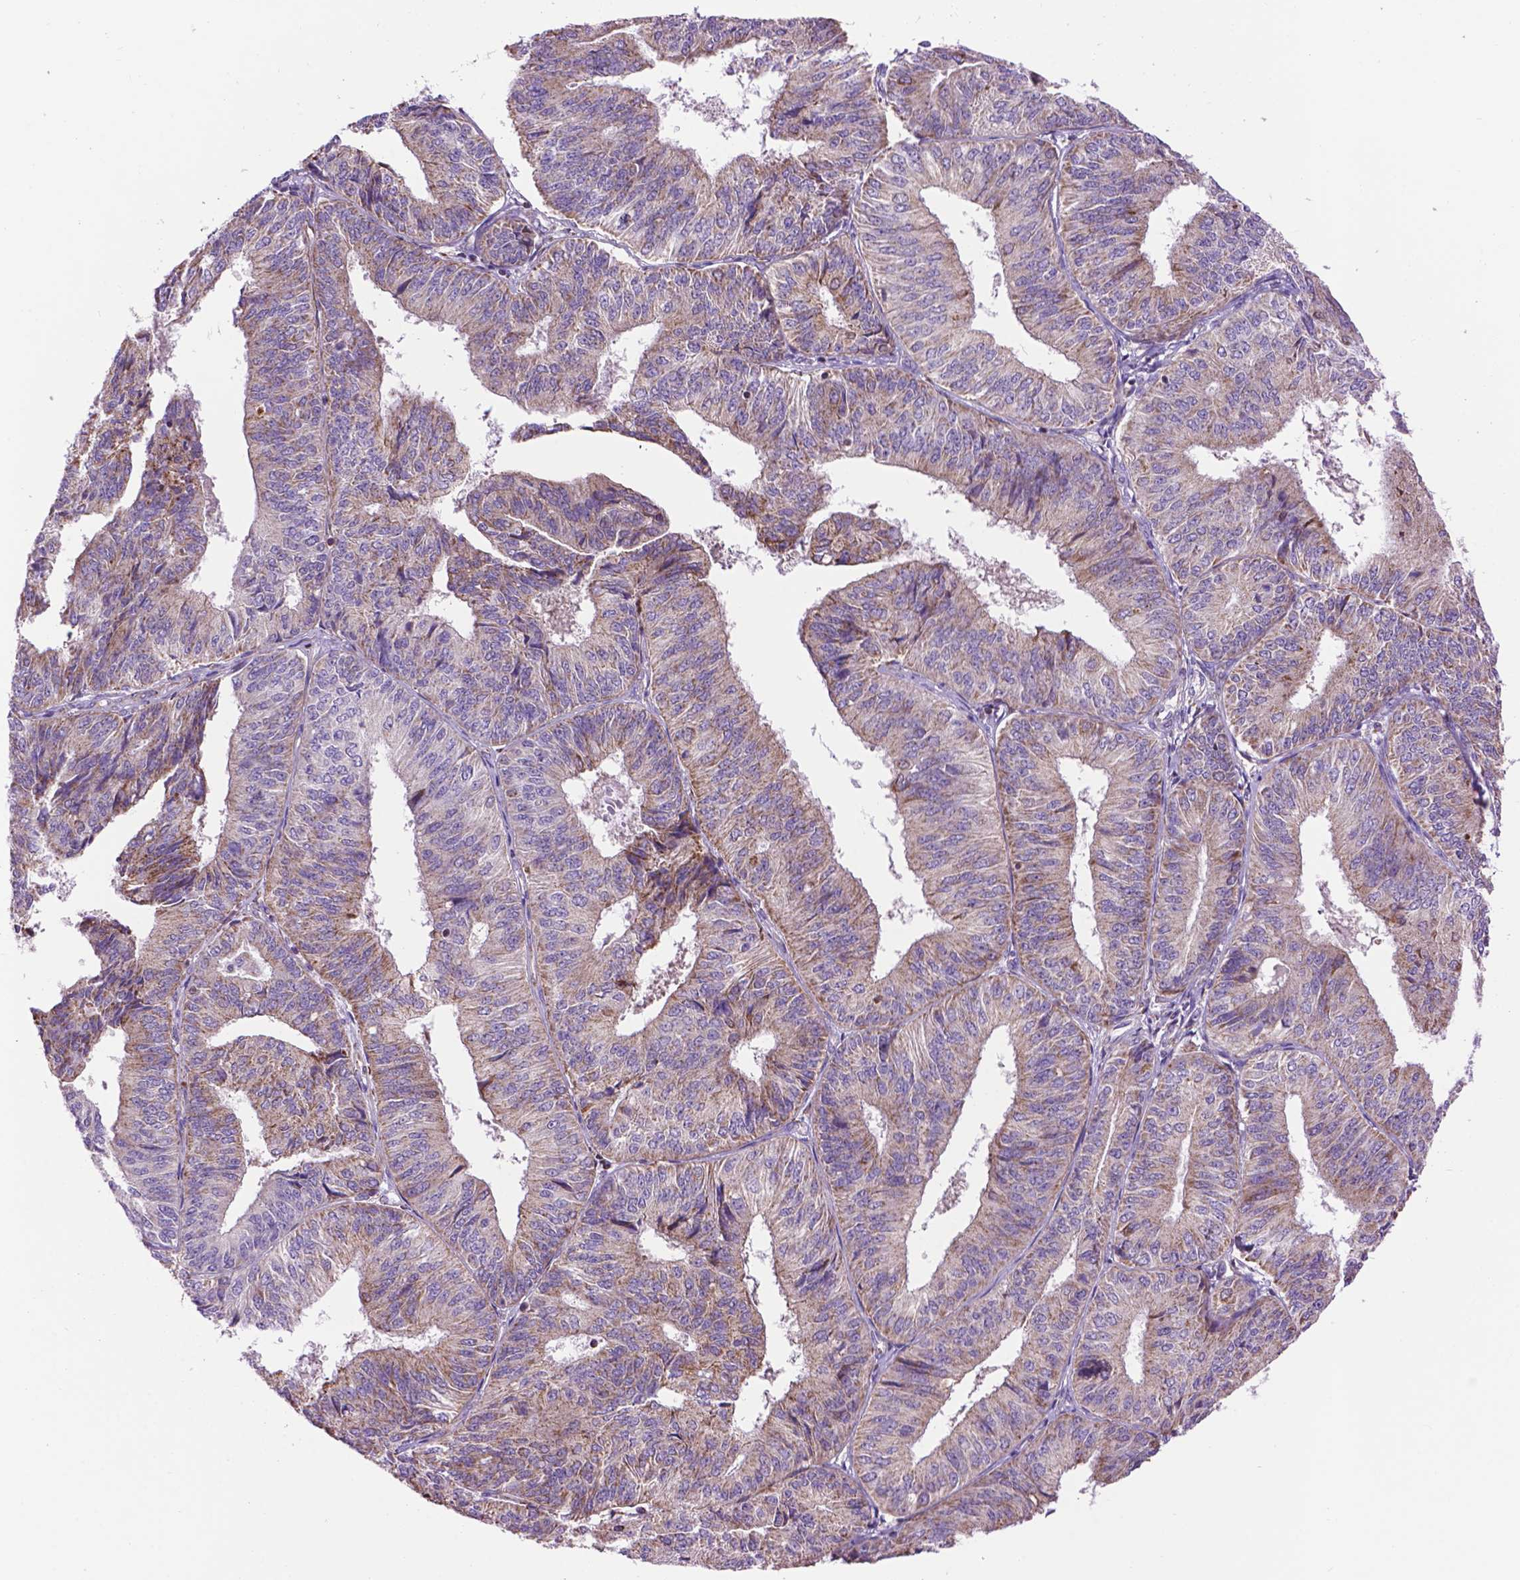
{"staining": {"intensity": "weak", "quantity": "25%-75%", "location": "cytoplasmic/membranous"}, "tissue": "endometrial cancer", "cell_type": "Tumor cells", "image_type": "cancer", "snomed": [{"axis": "morphology", "description": "Adenocarcinoma, NOS"}, {"axis": "topography", "description": "Endometrium"}], "caption": "IHC (DAB (3,3'-diaminobenzidine)) staining of adenocarcinoma (endometrial) reveals weak cytoplasmic/membranous protein expression in approximately 25%-75% of tumor cells. The protein of interest is shown in brown color, while the nuclei are stained blue.", "gene": "PYCR3", "patient": {"sex": "female", "age": 58}}